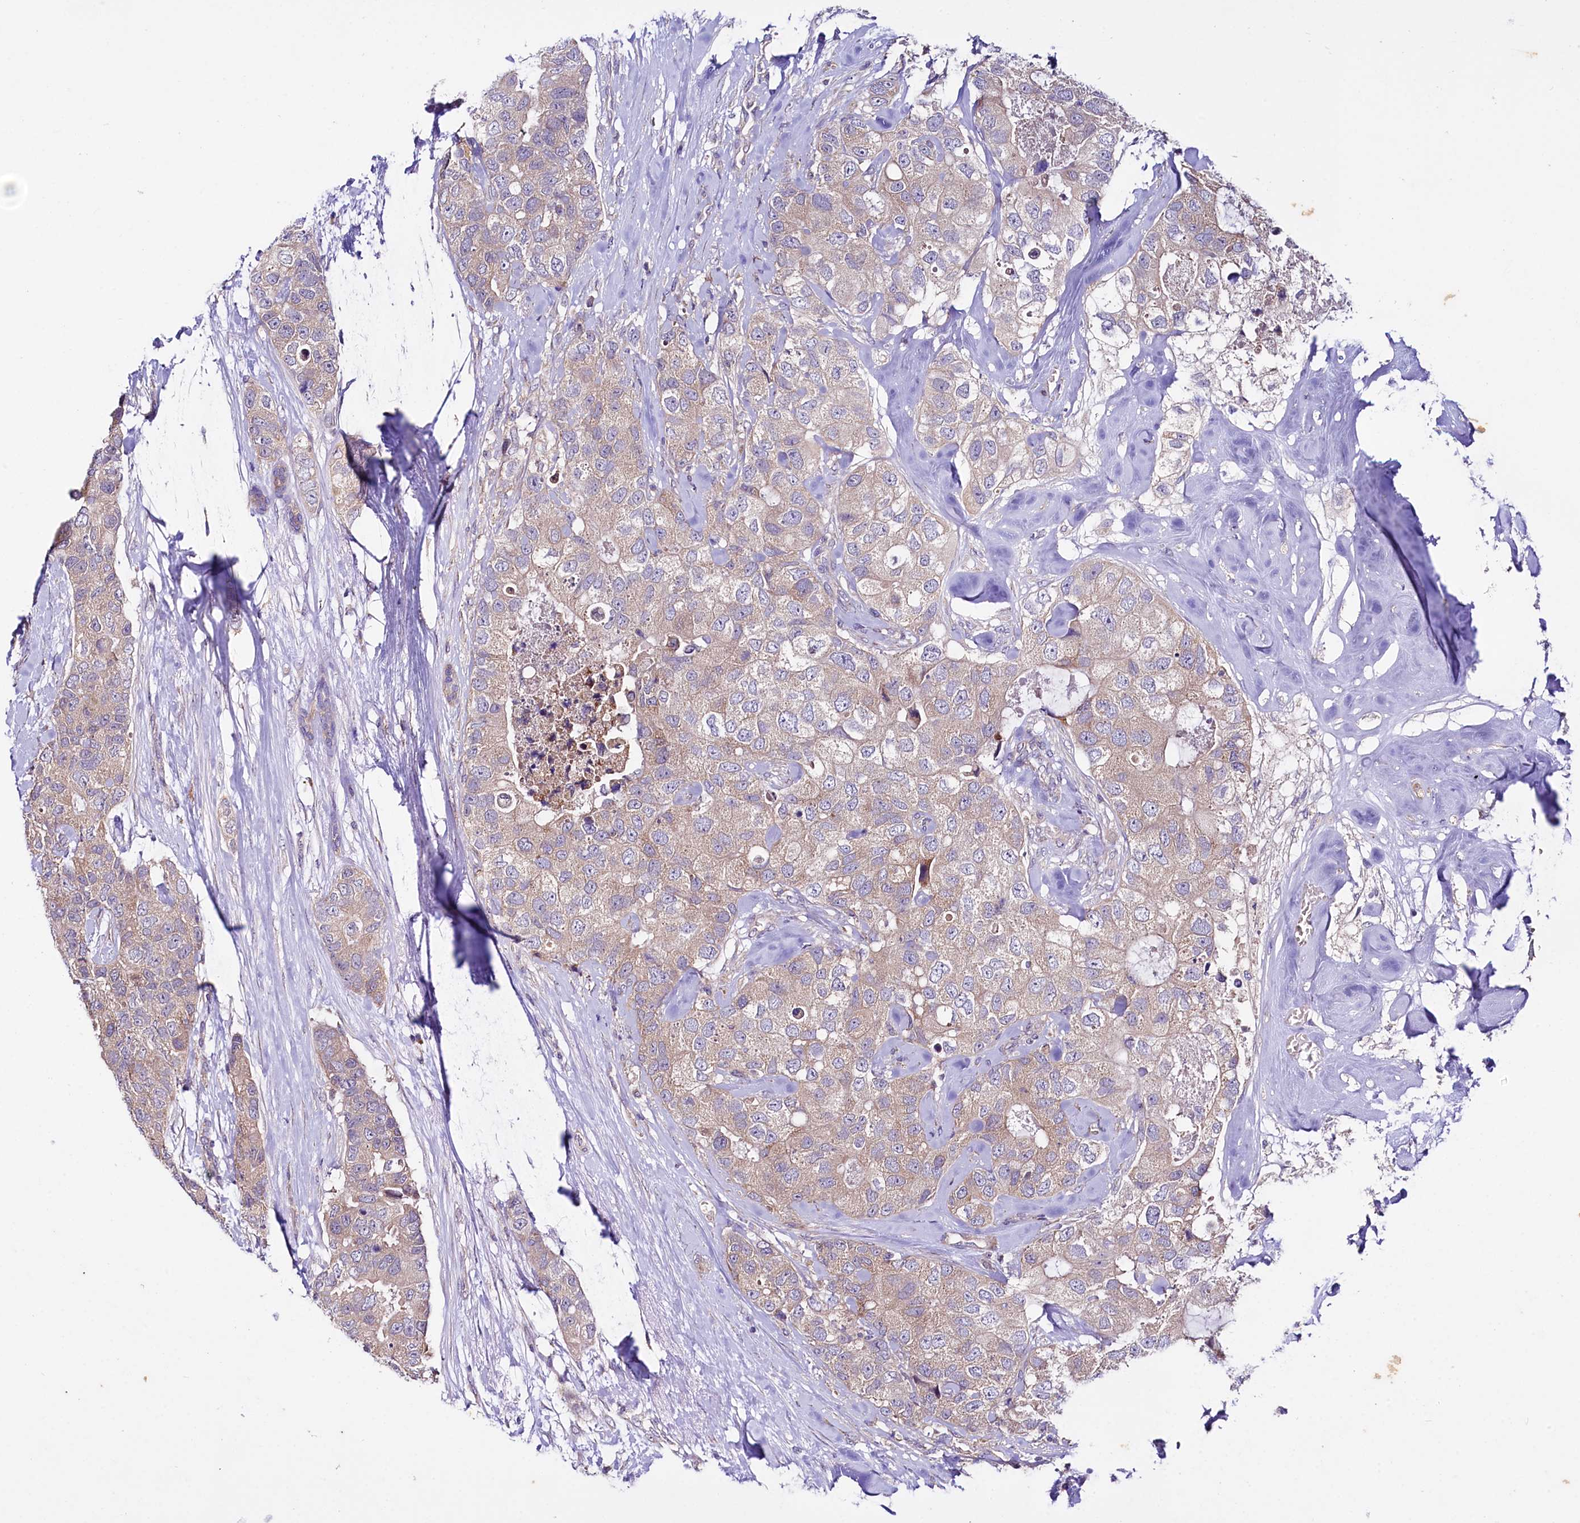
{"staining": {"intensity": "weak", "quantity": ">75%", "location": "cytoplasmic/membranous"}, "tissue": "breast cancer", "cell_type": "Tumor cells", "image_type": "cancer", "snomed": [{"axis": "morphology", "description": "Duct carcinoma"}, {"axis": "topography", "description": "Breast"}], "caption": "Brown immunohistochemical staining in human breast invasive ductal carcinoma shows weak cytoplasmic/membranous staining in about >75% of tumor cells.", "gene": "CEP295", "patient": {"sex": "female", "age": 62}}